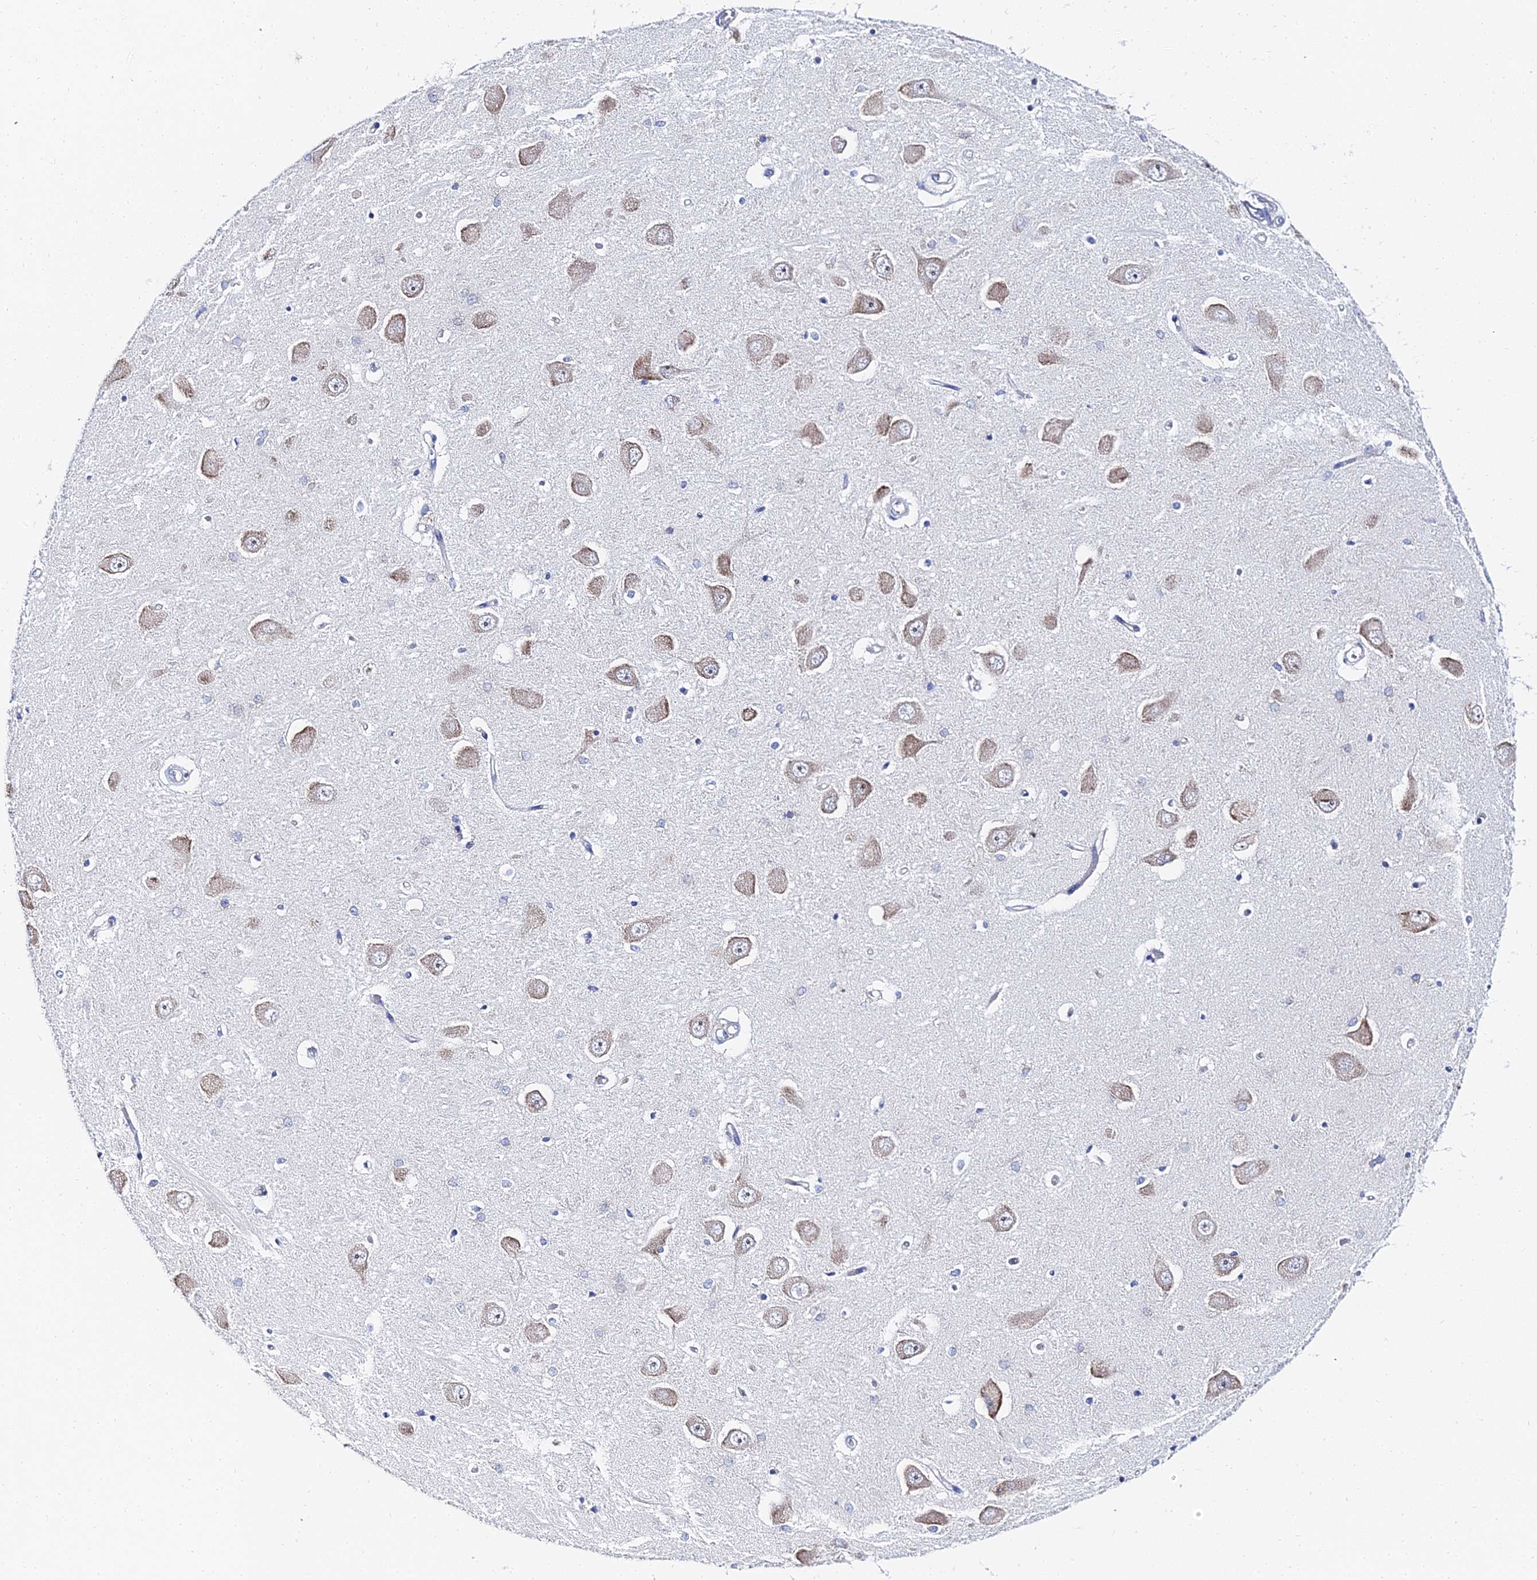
{"staining": {"intensity": "negative", "quantity": "none", "location": "none"}, "tissue": "hippocampus", "cell_type": "Glial cells", "image_type": "normal", "snomed": [{"axis": "morphology", "description": "Normal tissue, NOS"}, {"axis": "topography", "description": "Hippocampus"}], "caption": "DAB (3,3'-diaminobenzidine) immunohistochemical staining of benign human hippocampus demonstrates no significant positivity in glial cells.", "gene": "PTTG1", "patient": {"sex": "male", "age": 45}}